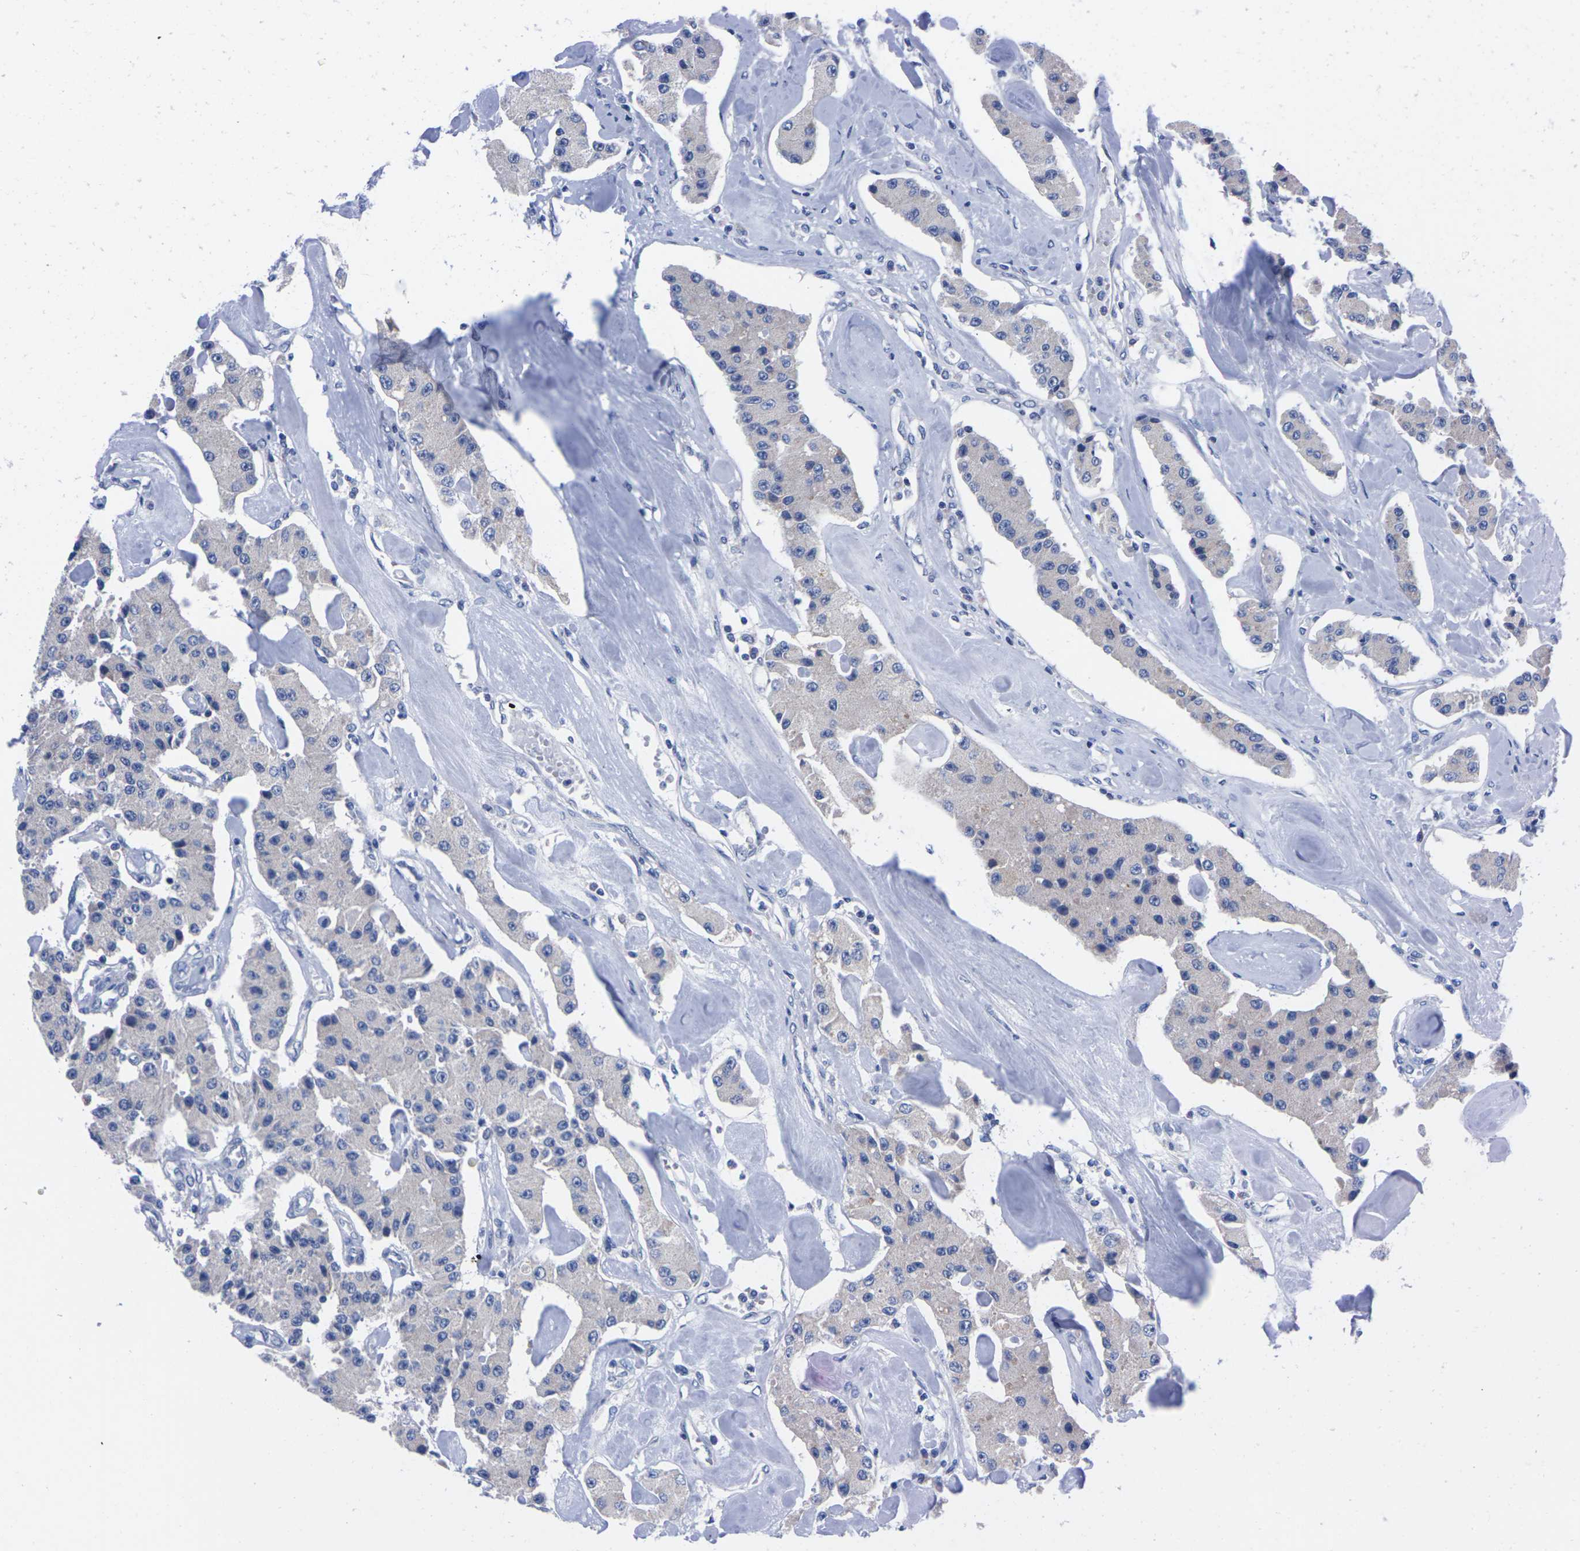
{"staining": {"intensity": "negative", "quantity": "none", "location": "none"}, "tissue": "carcinoid", "cell_type": "Tumor cells", "image_type": "cancer", "snomed": [{"axis": "morphology", "description": "Carcinoid, malignant, NOS"}, {"axis": "topography", "description": "Pancreas"}], "caption": "Tumor cells are negative for brown protein staining in malignant carcinoid.", "gene": "FAM210A", "patient": {"sex": "male", "age": 41}}